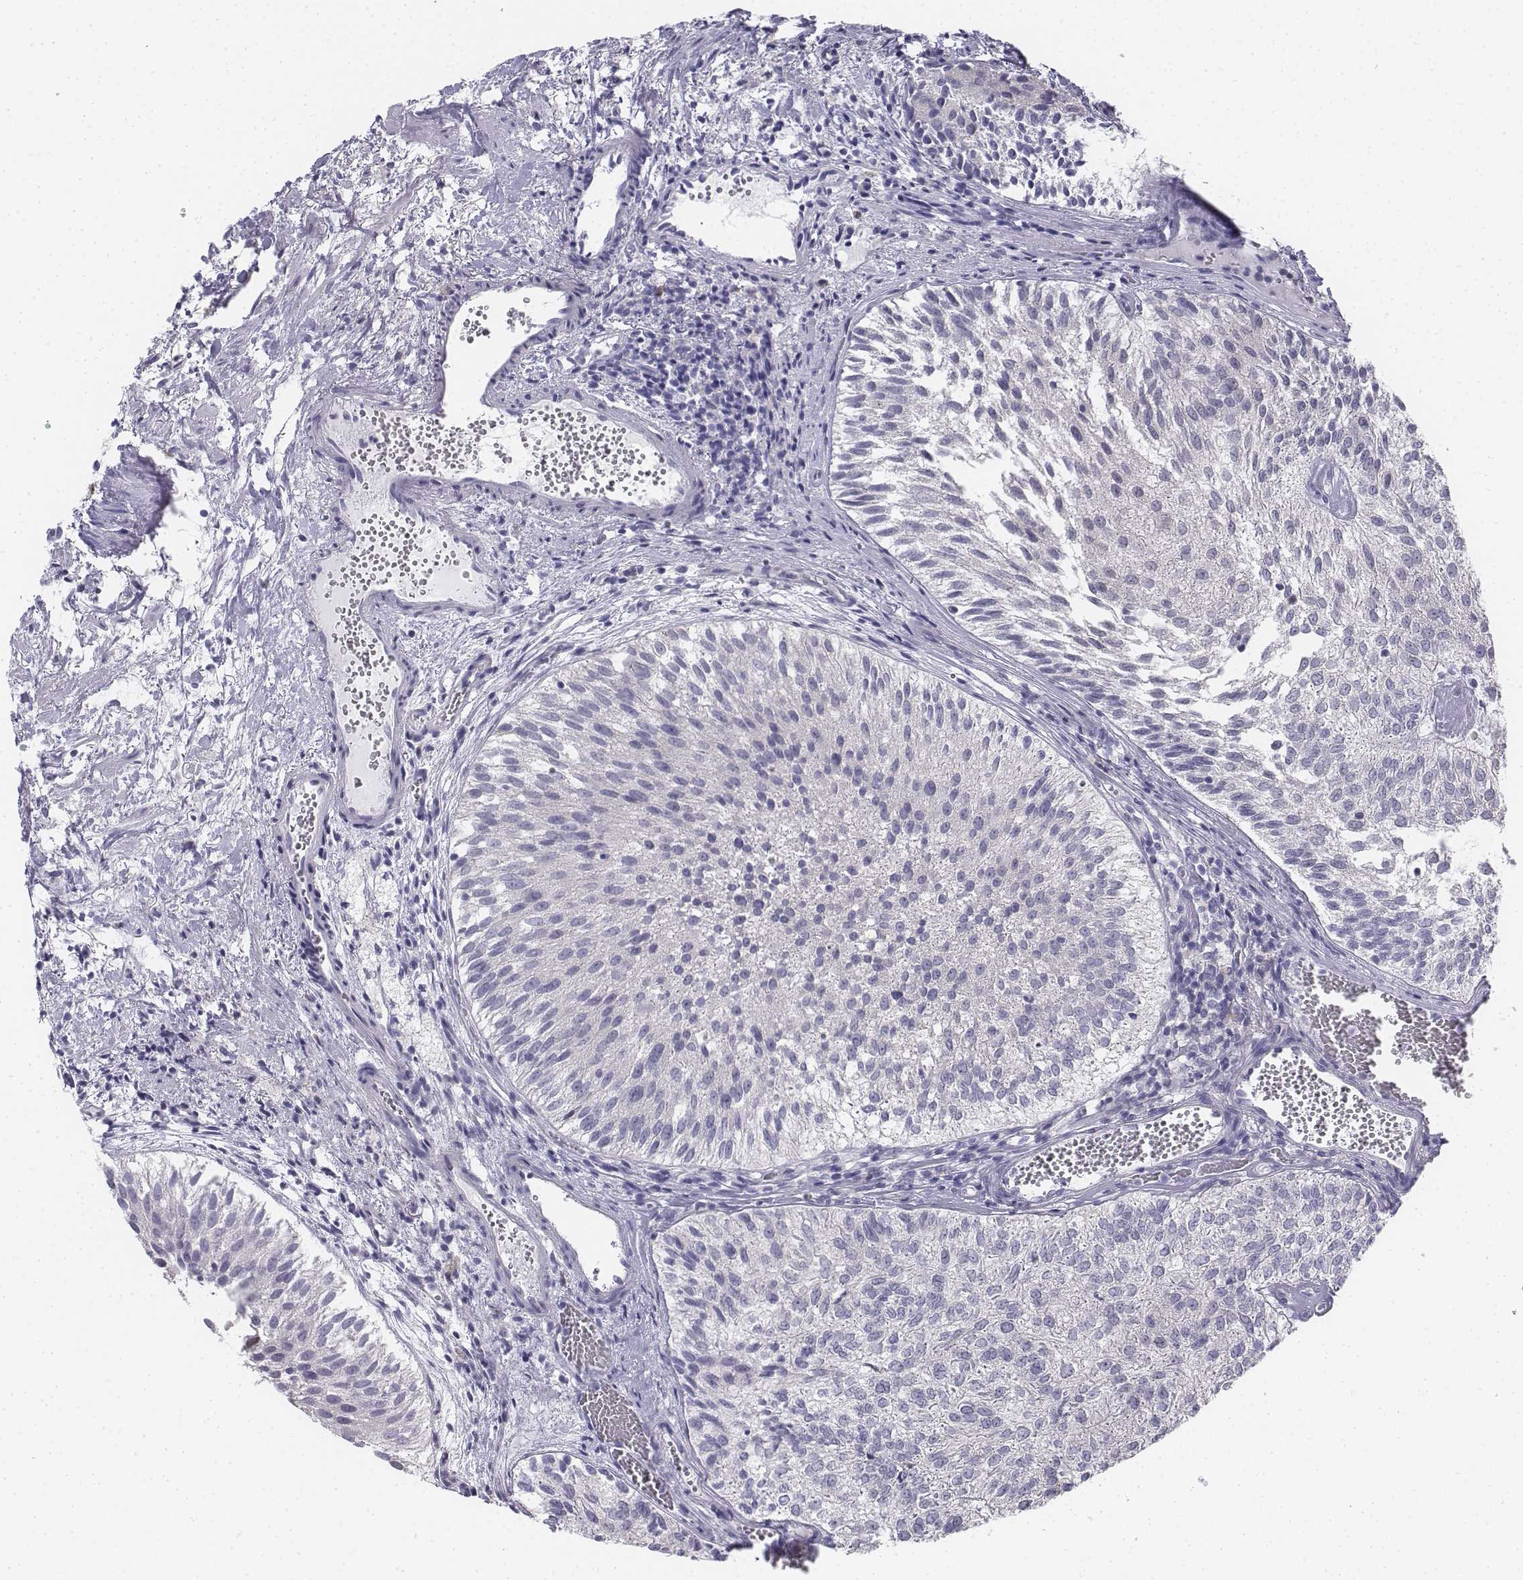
{"staining": {"intensity": "negative", "quantity": "none", "location": "none"}, "tissue": "urothelial cancer", "cell_type": "Tumor cells", "image_type": "cancer", "snomed": [{"axis": "morphology", "description": "Urothelial carcinoma, Low grade"}, {"axis": "topography", "description": "Urinary bladder"}], "caption": "This is an immunohistochemistry micrograph of human urothelial cancer. There is no staining in tumor cells.", "gene": "PENK", "patient": {"sex": "female", "age": 87}}